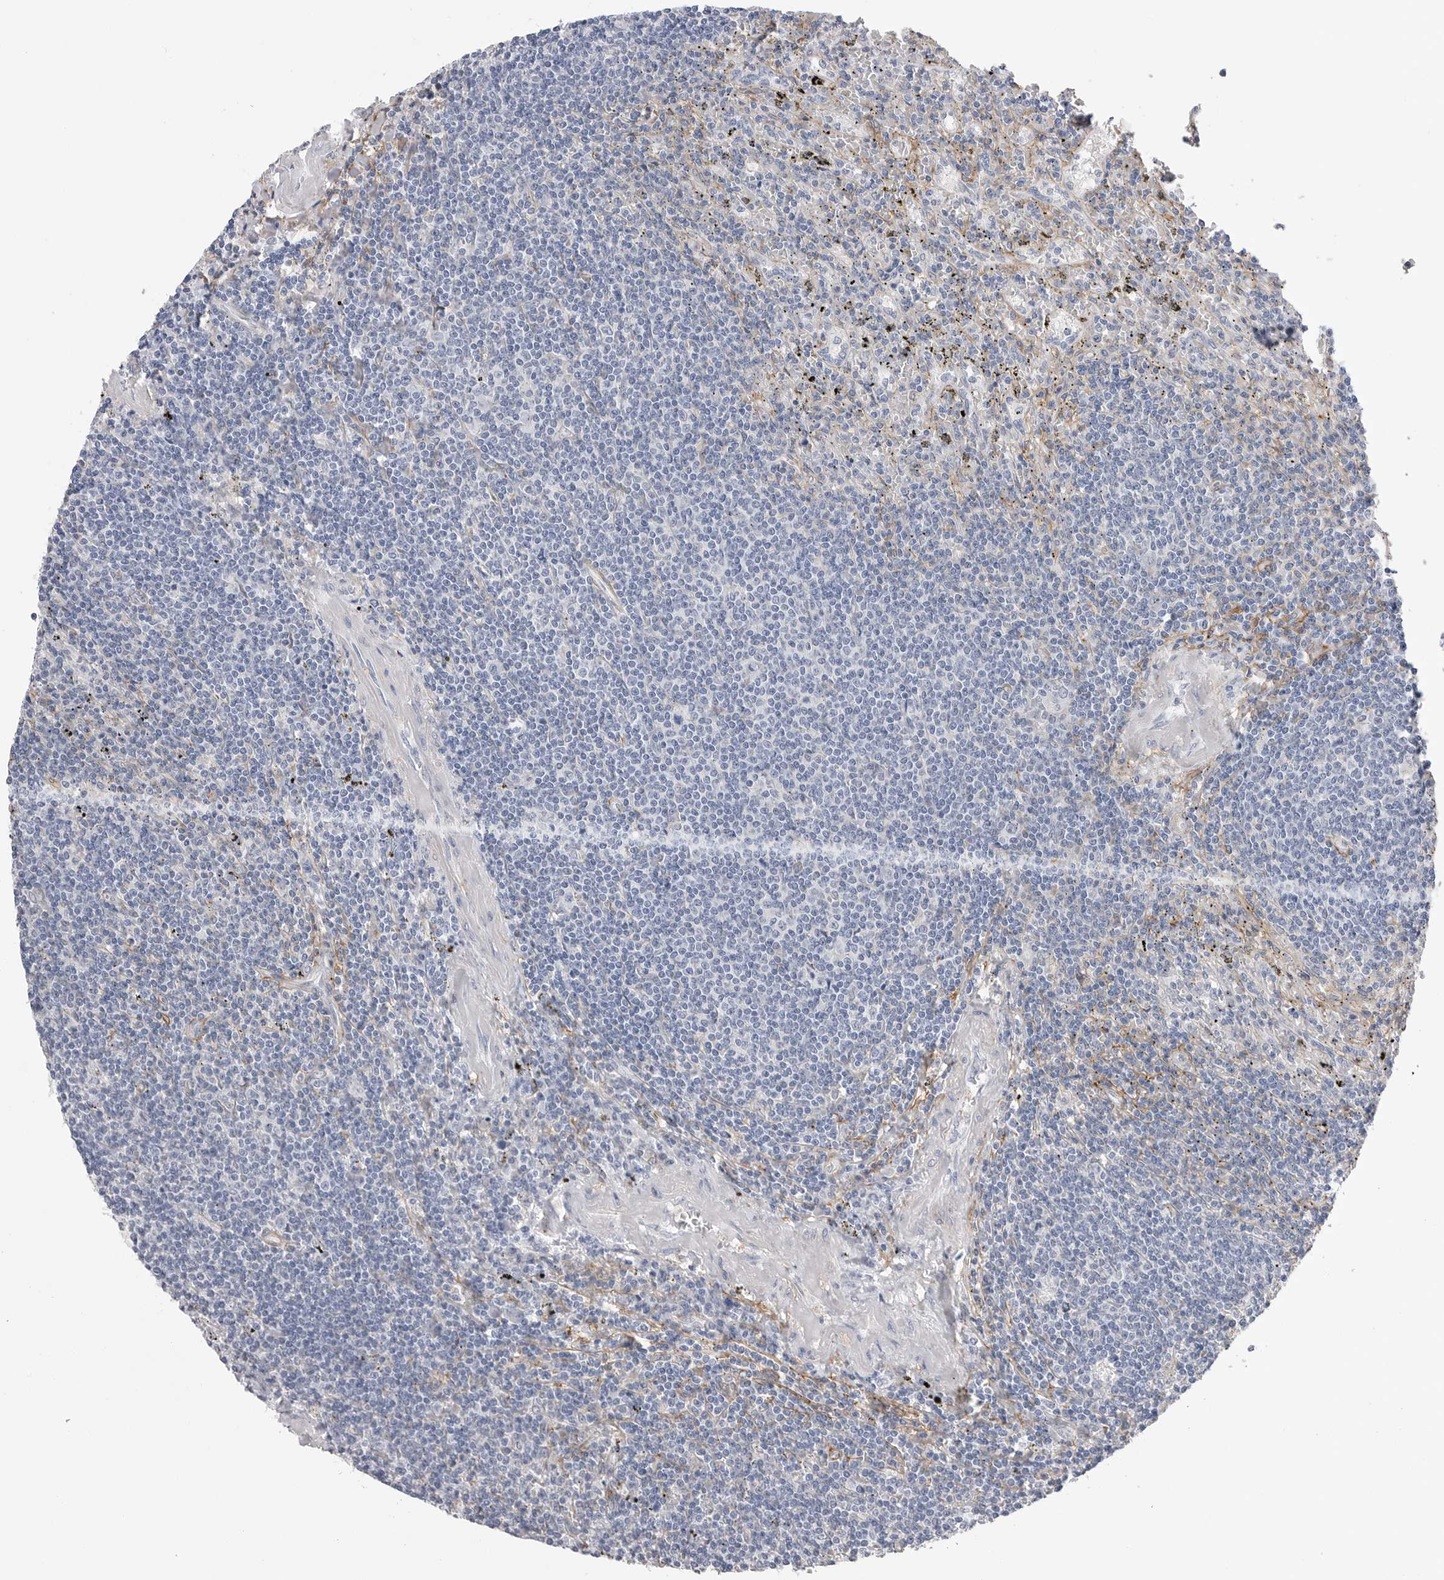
{"staining": {"intensity": "negative", "quantity": "none", "location": "none"}, "tissue": "lymphoma", "cell_type": "Tumor cells", "image_type": "cancer", "snomed": [{"axis": "morphology", "description": "Malignant lymphoma, non-Hodgkin's type, Low grade"}, {"axis": "topography", "description": "Spleen"}], "caption": "Human malignant lymphoma, non-Hodgkin's type (low-grade) stained for a protein using immunohistochemistry (IHC) demonstrates no positivity in tumor cells.", "gene": "AKAP12", "patient": {"sex": "male", "age": 76}}